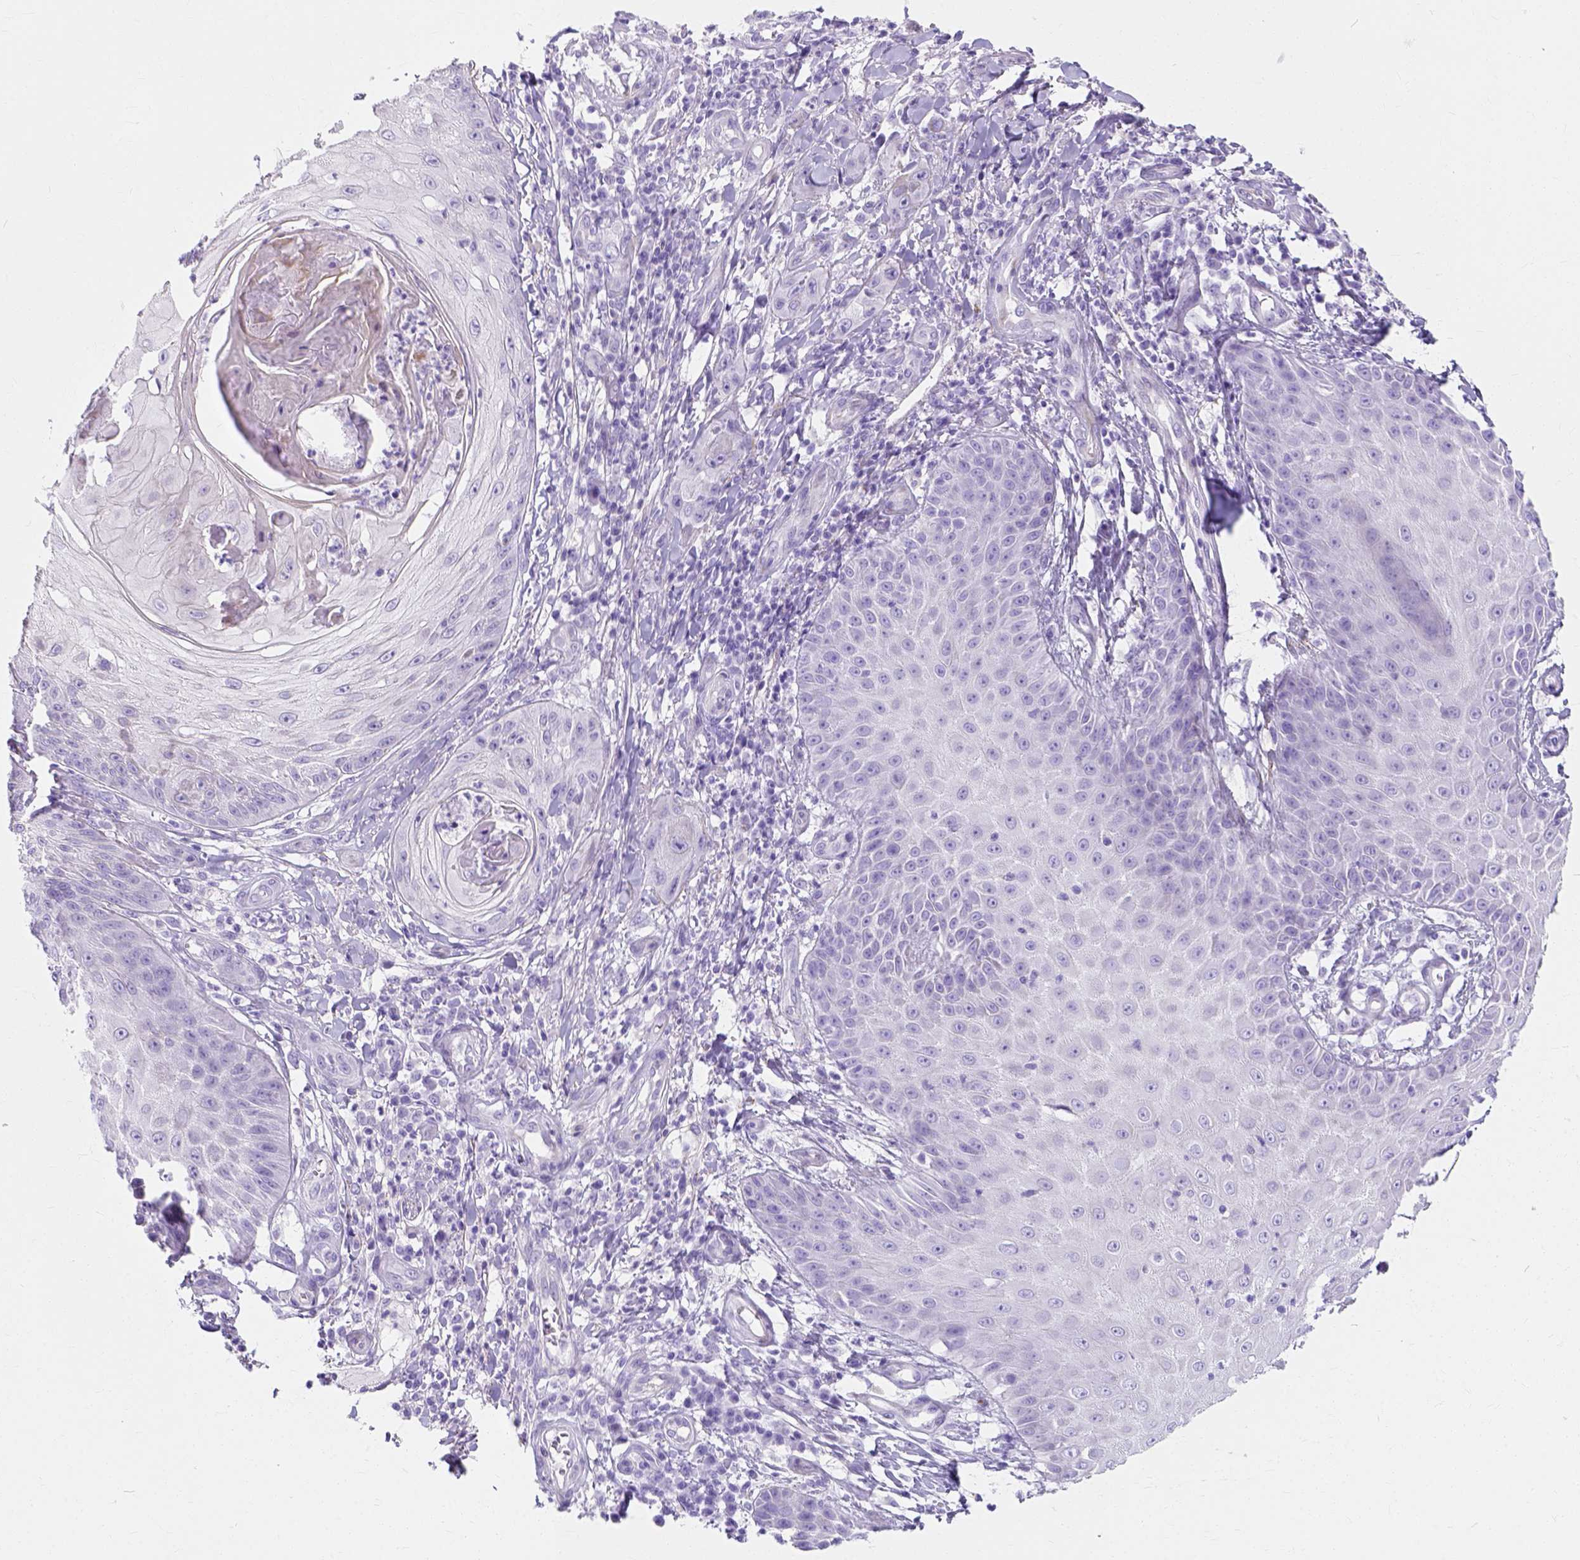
{"staining": {"intensity": "negative", "quantity": "none", "location": "none"}, "tissue": "skin cancer", "cell_type": "Tumor cells", "image_type": "cancer", "snomed": [{"axis": "morphology", "description": "Squamous cell carcinoma, NOS"}, {"axis": "topography", "description": "Skin"}], "caption": "Skin cancer stained for a protein using IHC exhibits no expression tumor cells.", "gene": "MYH15", "patient": {"sex": "male", "age": 70}}